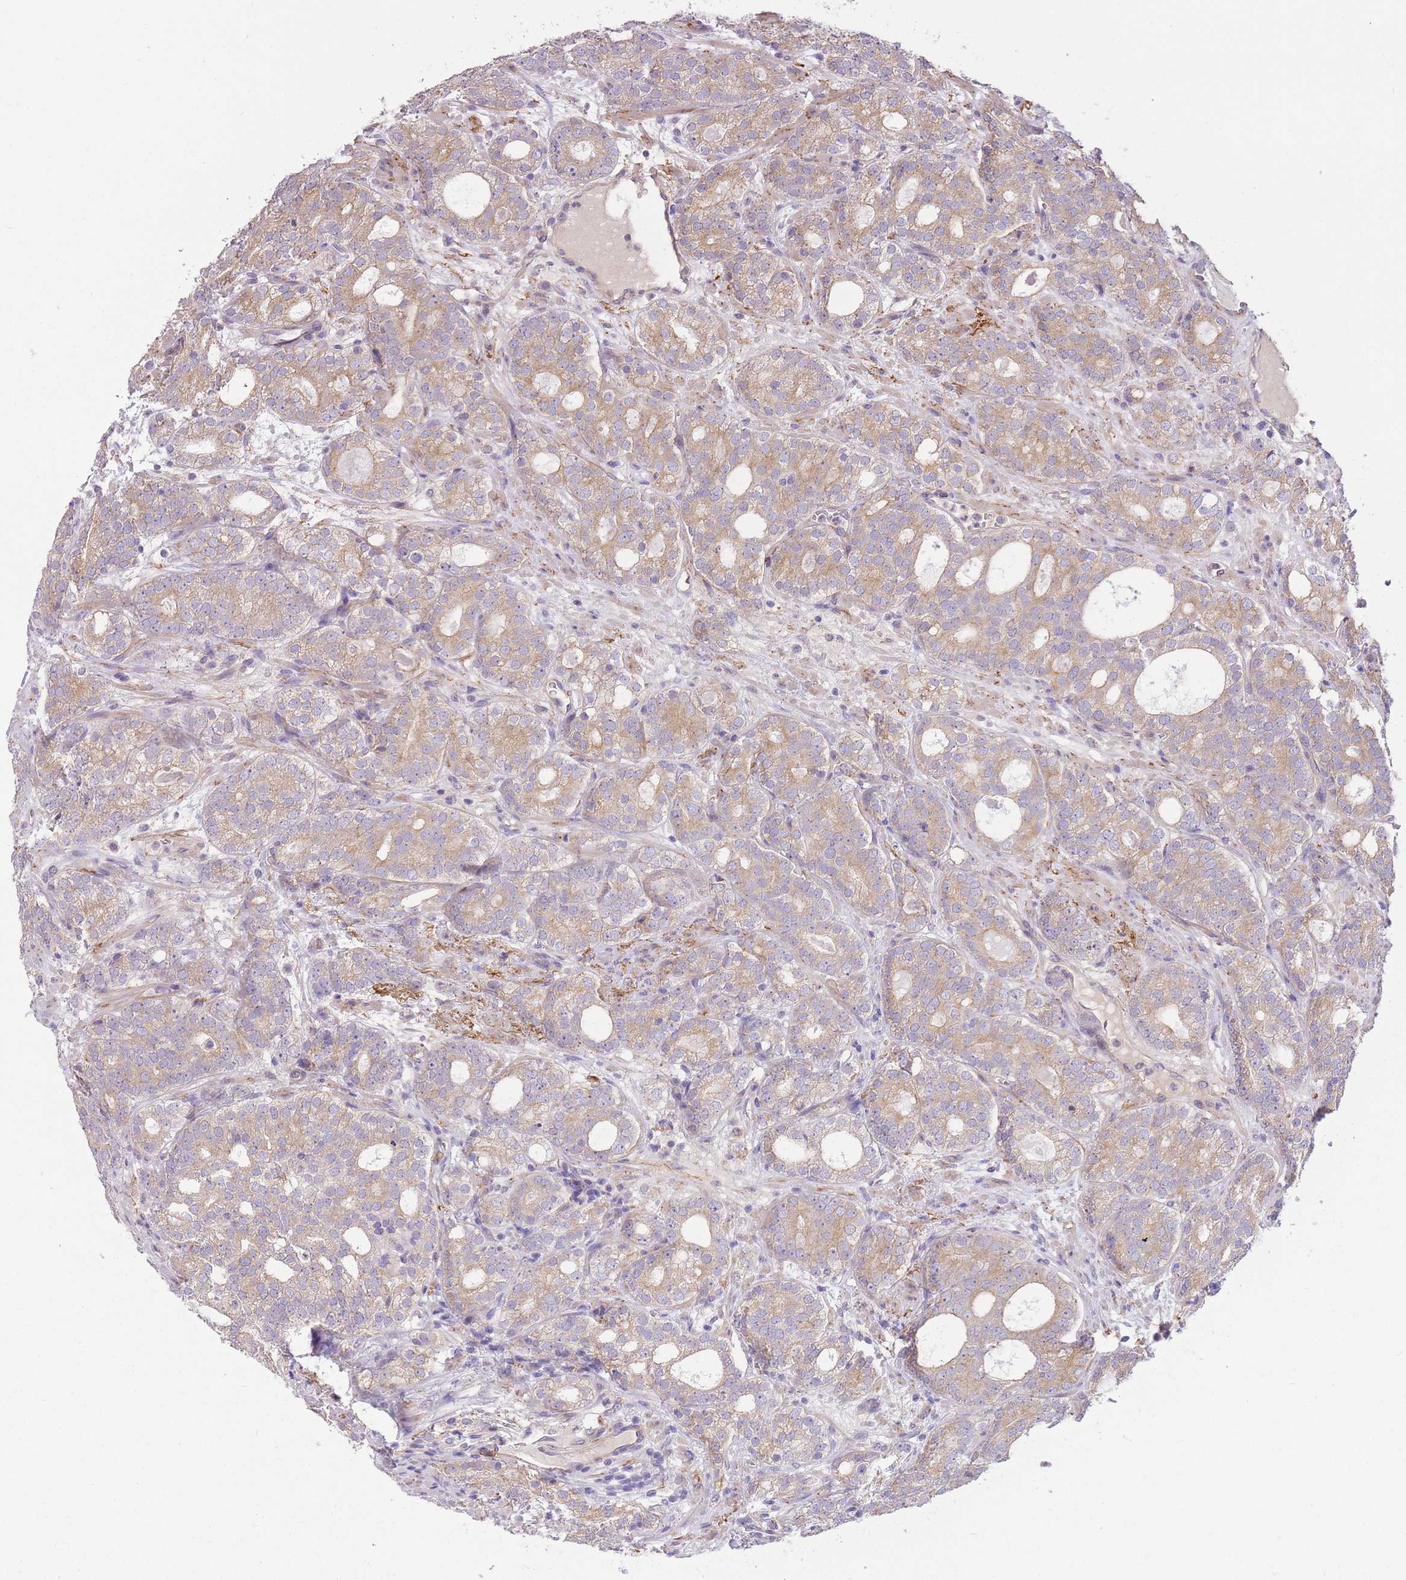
{"staining": {"intensity": "weak", "quantity": ">75%", "location": "cytoplasmic/membranous"}, "tissue": "prostate cancer", "cell_type": "Tumor cells", "image_type": "cancer", "snomed": [{"axis": "morphology", "description": "Adenocarcinoma, High grade"}, {"axis": "topography", "description": "Prostate"}], "caption": "Human prostate cancer (adenocarcinoma (high-grade)) stained with a brown dye shows weak cytoplasmic/membranous positive staining in about >75% of tumor cells.", "gene": "REV1", "patient": {"sex": "male", "age": 64}}